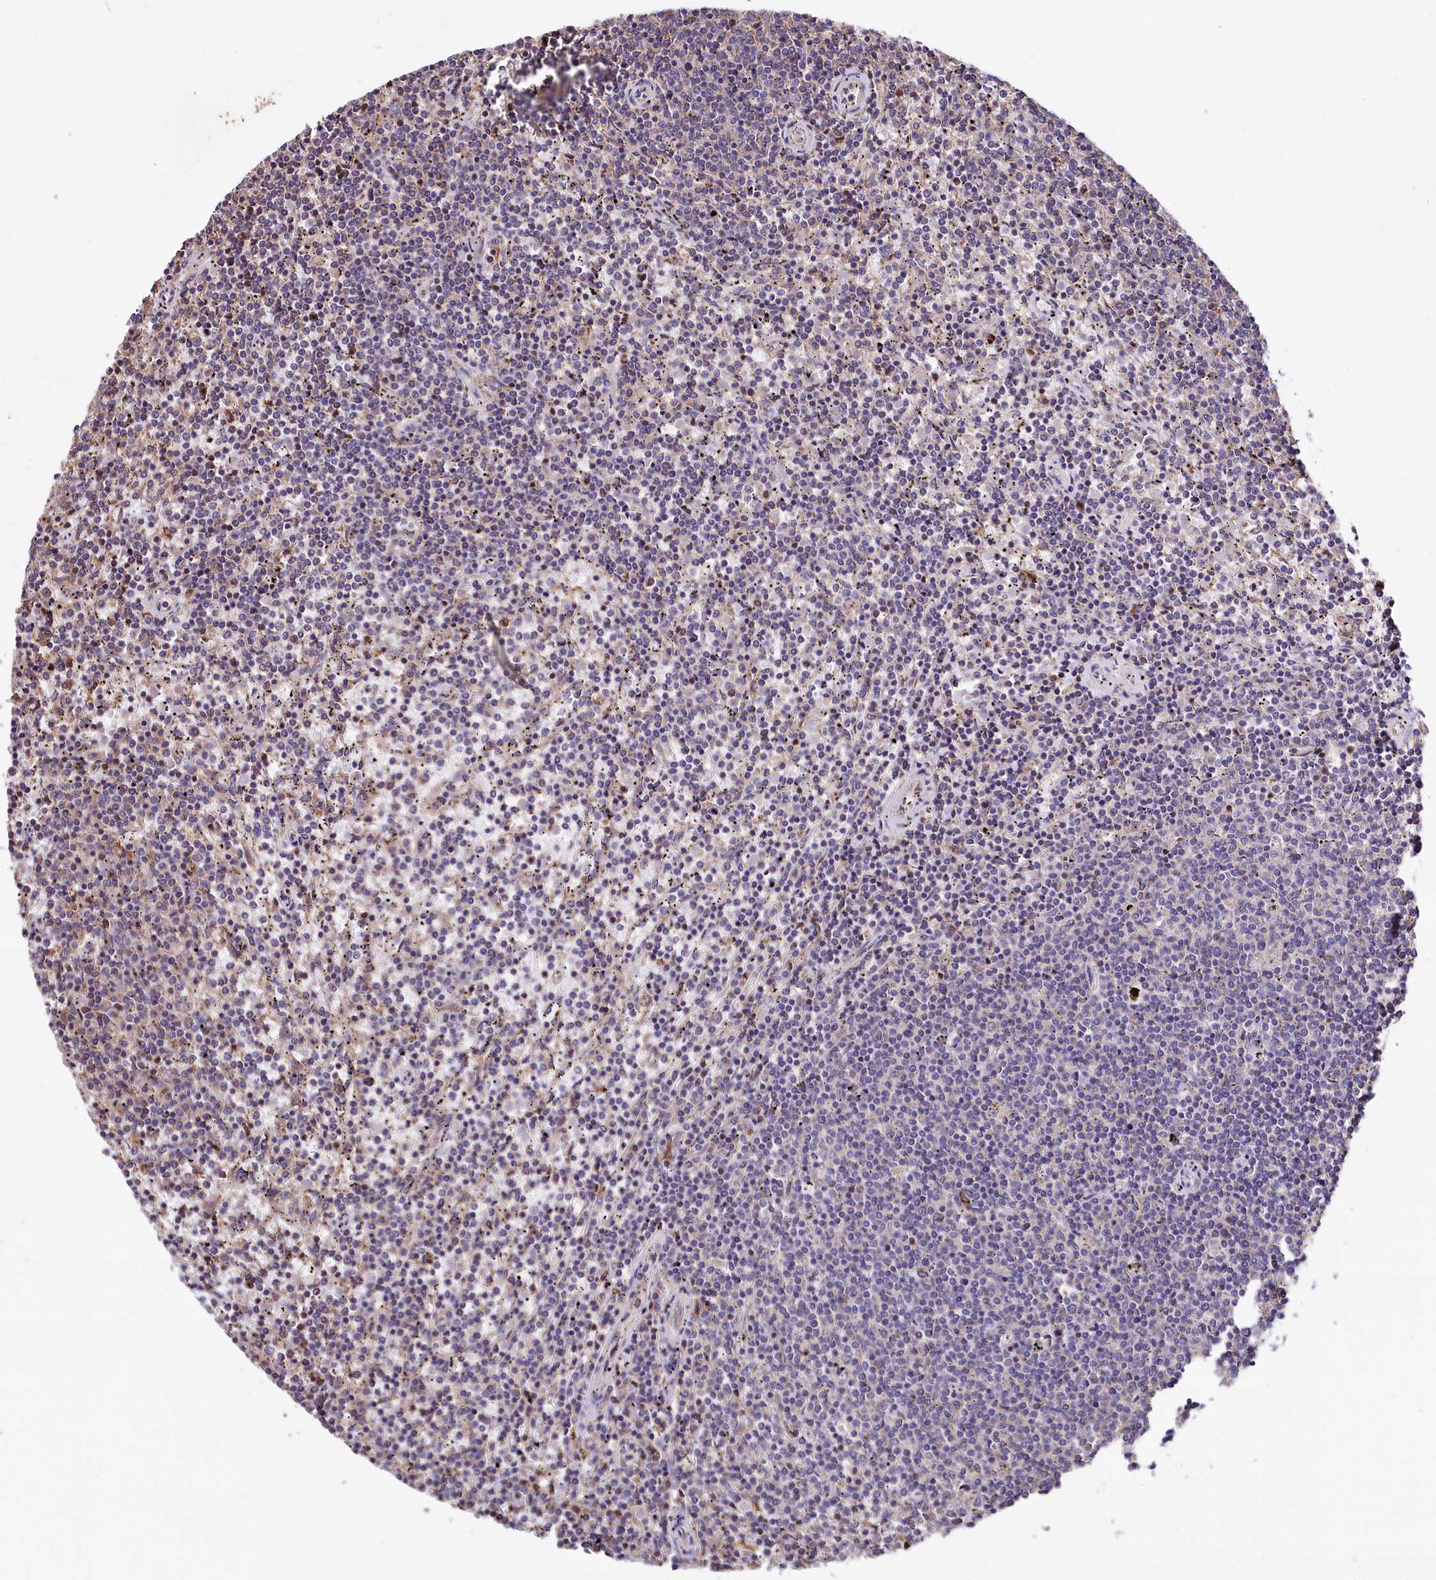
{"staining": {"intensity": "negative", "quantity": "none", "location": "none"}, "tissue": "lymphoma", "cell_type": "Tumor cells", "image_type": "cancer", "snomed": [{"axis": "morphology", "description": "Malignant lymphoma, non-Hodgkin's type, Low grade"}, {"axis": "topography", "description": "Spleen"}], "caption": "Immunohistochemistry of human lymphoma demonstrates no positivity in tumor cells. (Immunohistochemistry (ihc), brightfield microscopy, high magnification).", "gene": "RPUSD3", "patient": {"sex": "female", "age": 50}}